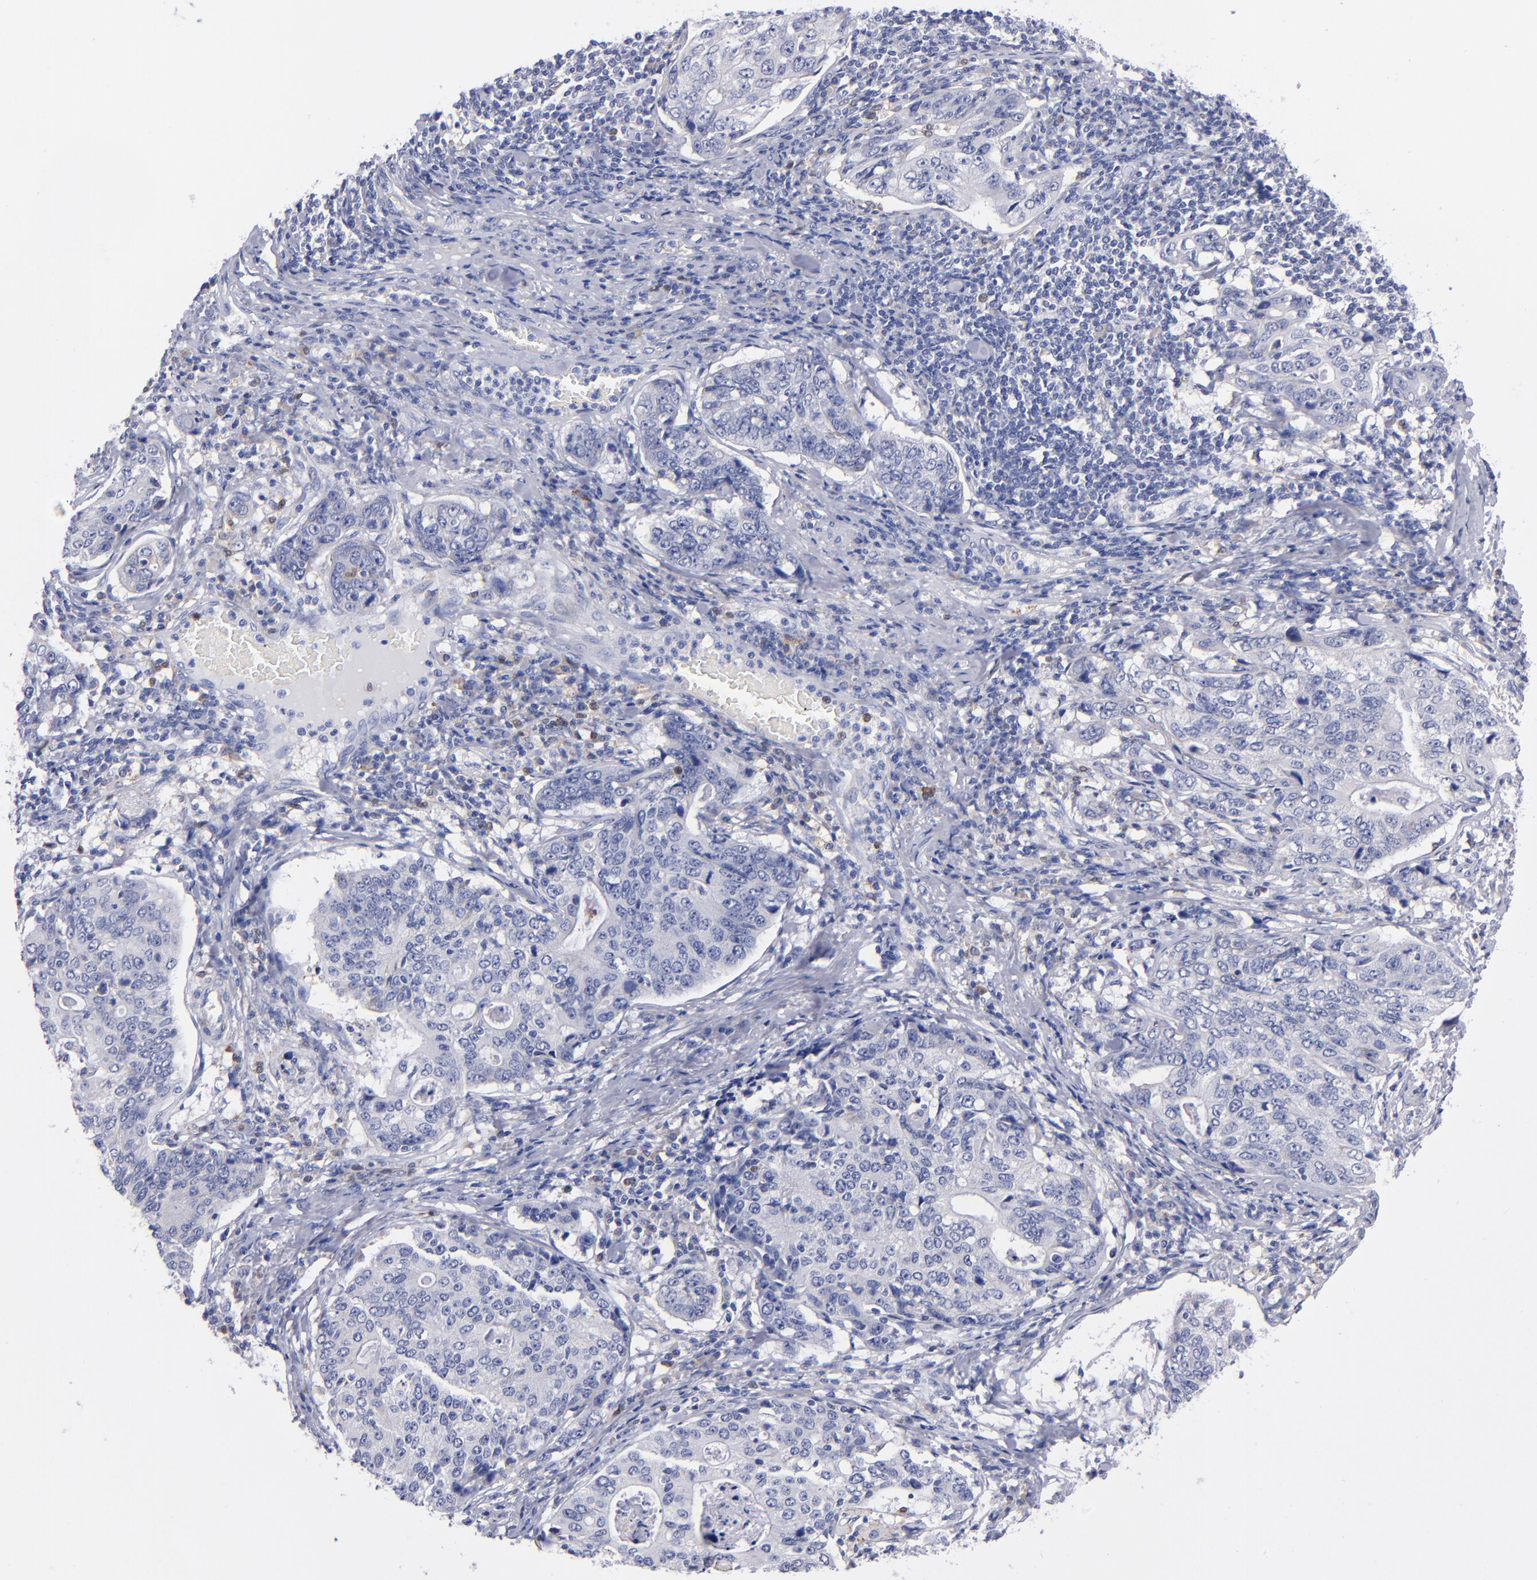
{"staining": {"intensity": "negative", "quantity": "none", "location": "none"}, "tissue": "stomach cancer", "cell_type": "Tumor cells", "image_type": "cancer", "snomed": [{"axis": "morphology", "description": "Adenocarcinoma, NOS"}, {"axis": "topography", "description": "Esophagus"}, {"axis": "topography", "description": "Stomach"}], "caption": "A micrograph of human stomach cancer is negative for staining in tumor cells.", "gene": "MFGE8", "patient": {"sex": "male", "age": 74}}